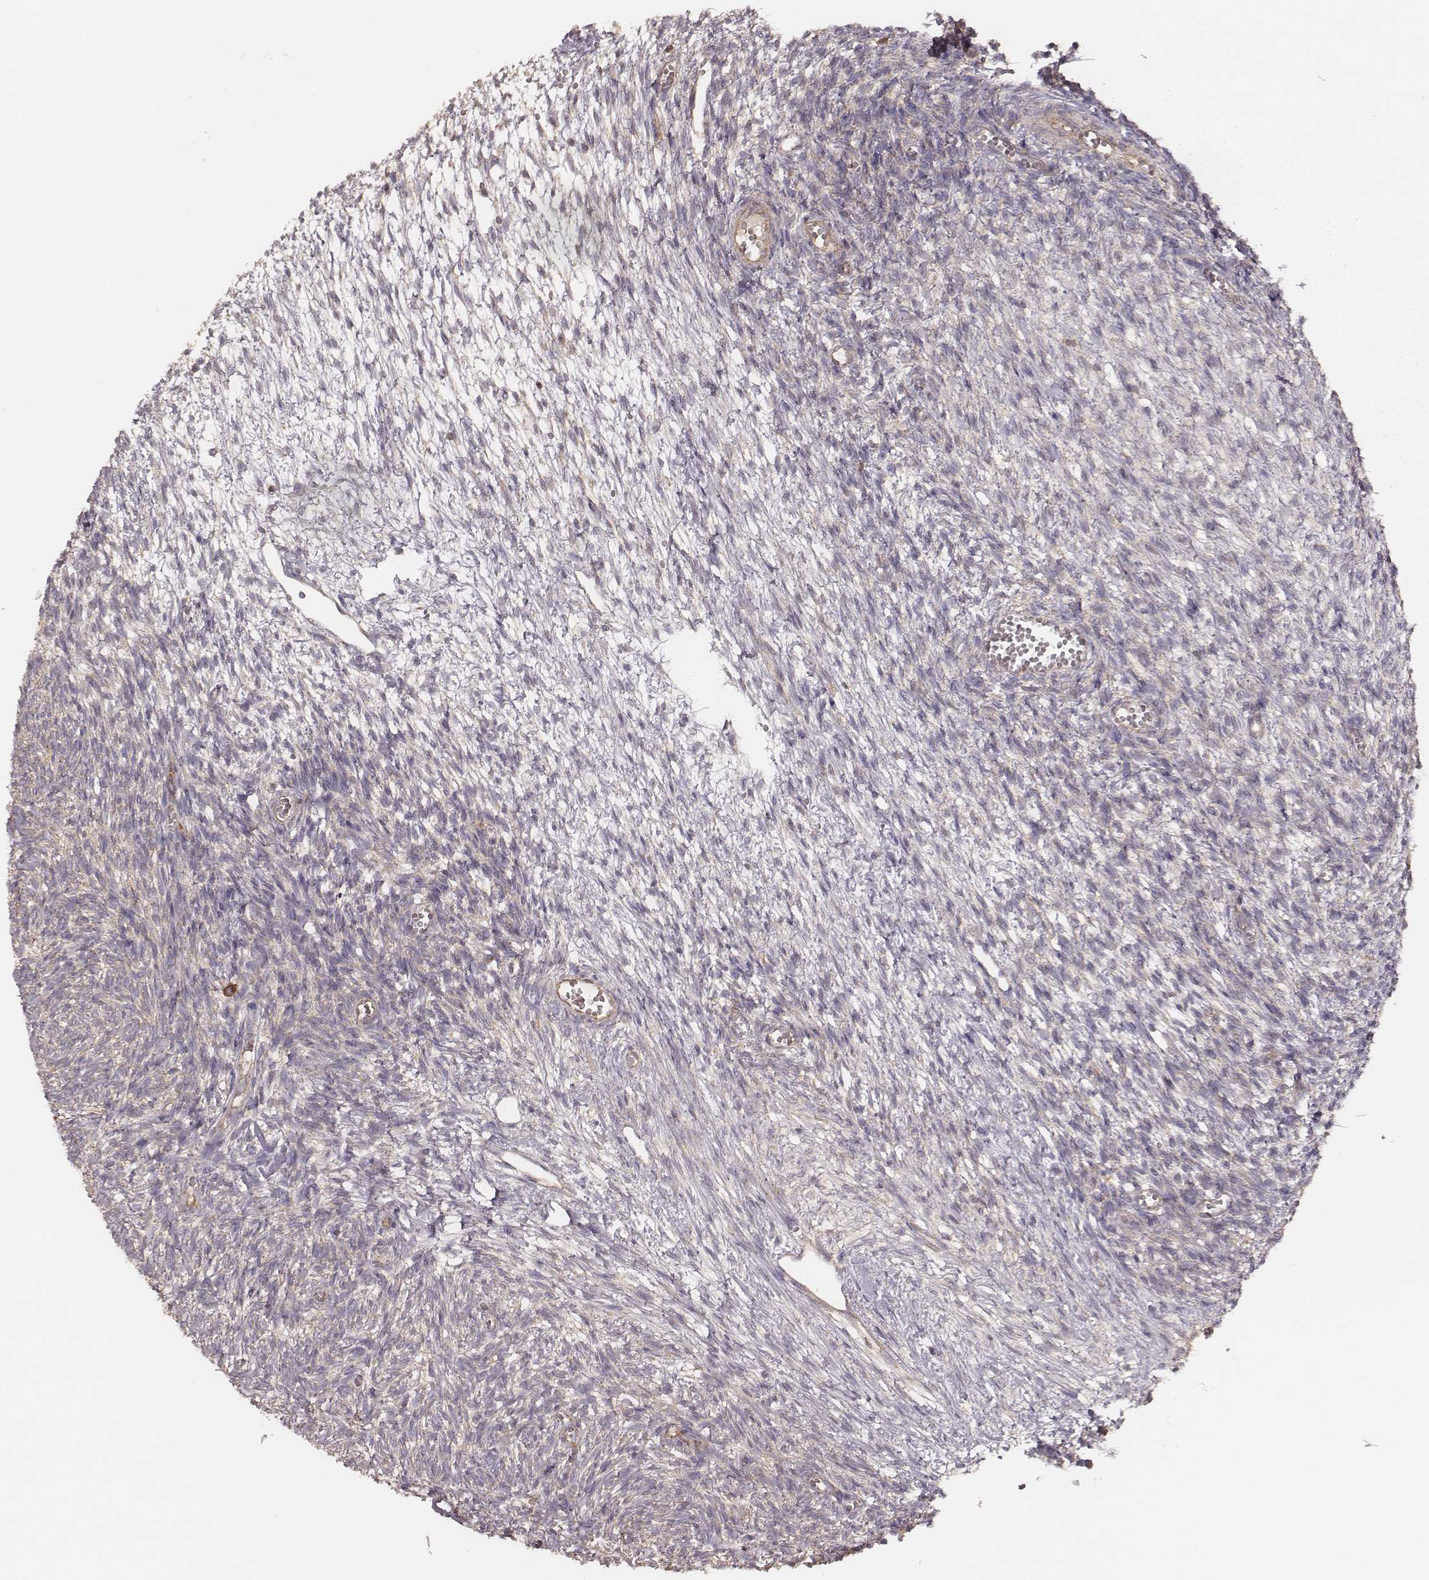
{"staining": {"intensity": "strong", "quantity": ">75%", "location": "cytoplasmic/membranous"}, "tissue": "ovary", "cell_type": "Follicle cells", "image_type": "normal", "snomed": [{"axis": "morphology", "description": "Normal tissue, NOS"}, {"axis": "topography", "description": "Ovary"}], "caption": "This micrograph displays immunohistochemistry (IHC) staining of benign human ovary, with high strong cytoplasmic/membranous positivity in approximately >75% of follicle cells.", "gene": "CARS1", "patient": {"sex": "female", "age": 43}}